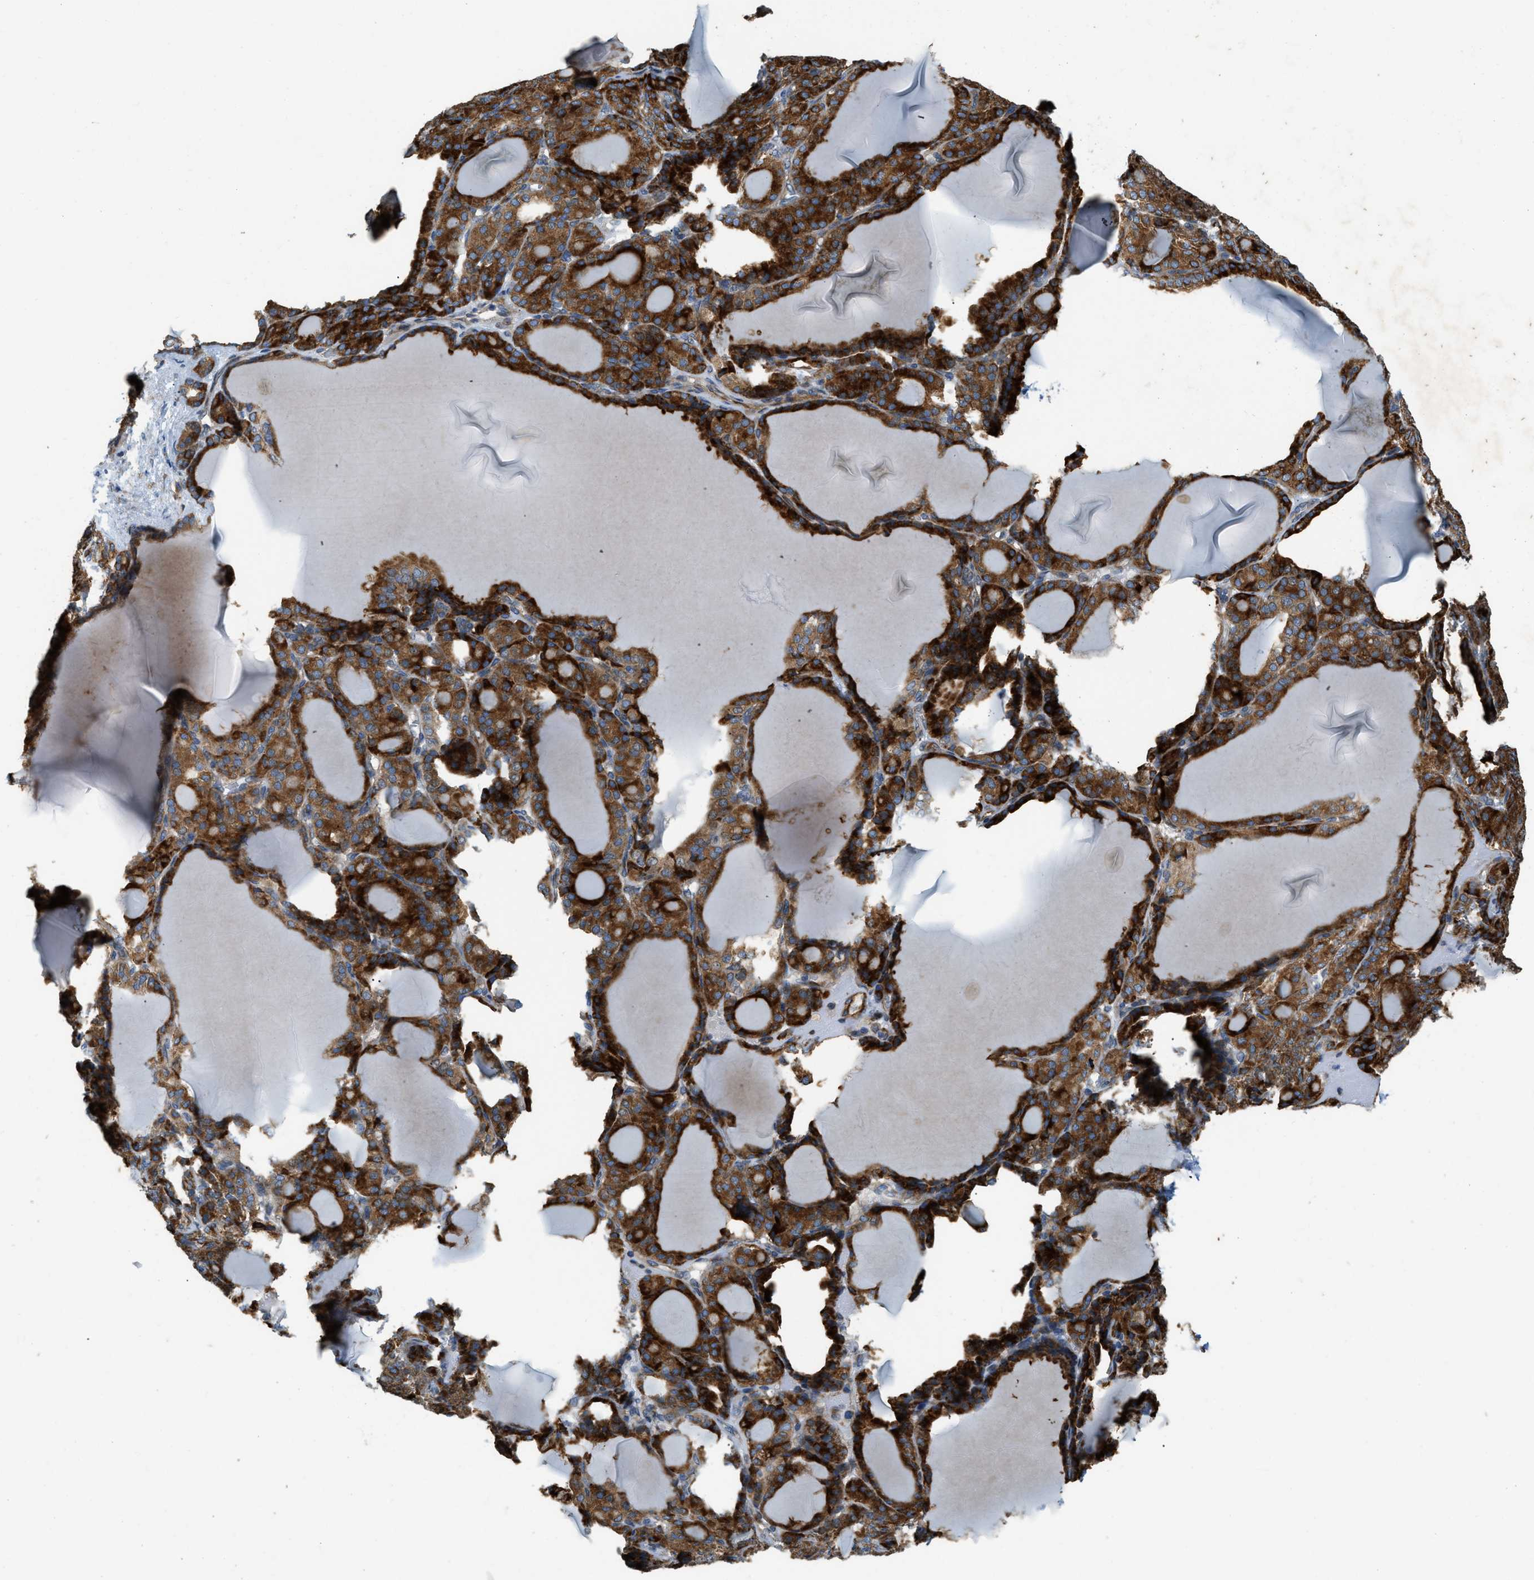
{"staining": {"intensity": "strong", "quantity": ">75%", "location": "cytoplasmic/membranous"}, "tissue": "thyroid gland", "cell_type": "Glandular cells", "image_type": "normal", "snomed": [{"axis": "morphology", "description": "Normal tissue, NOS"}, {"axis": "topography", "description": "Thyroid gland"}], "caption": "Protein staining shows strong cytoplasmic/membranous expression in about >75% of glandular cells in unremarkable thyroid gland.", "gene": "TMEM68", "patient": {"sex": "female", "age": 28}}